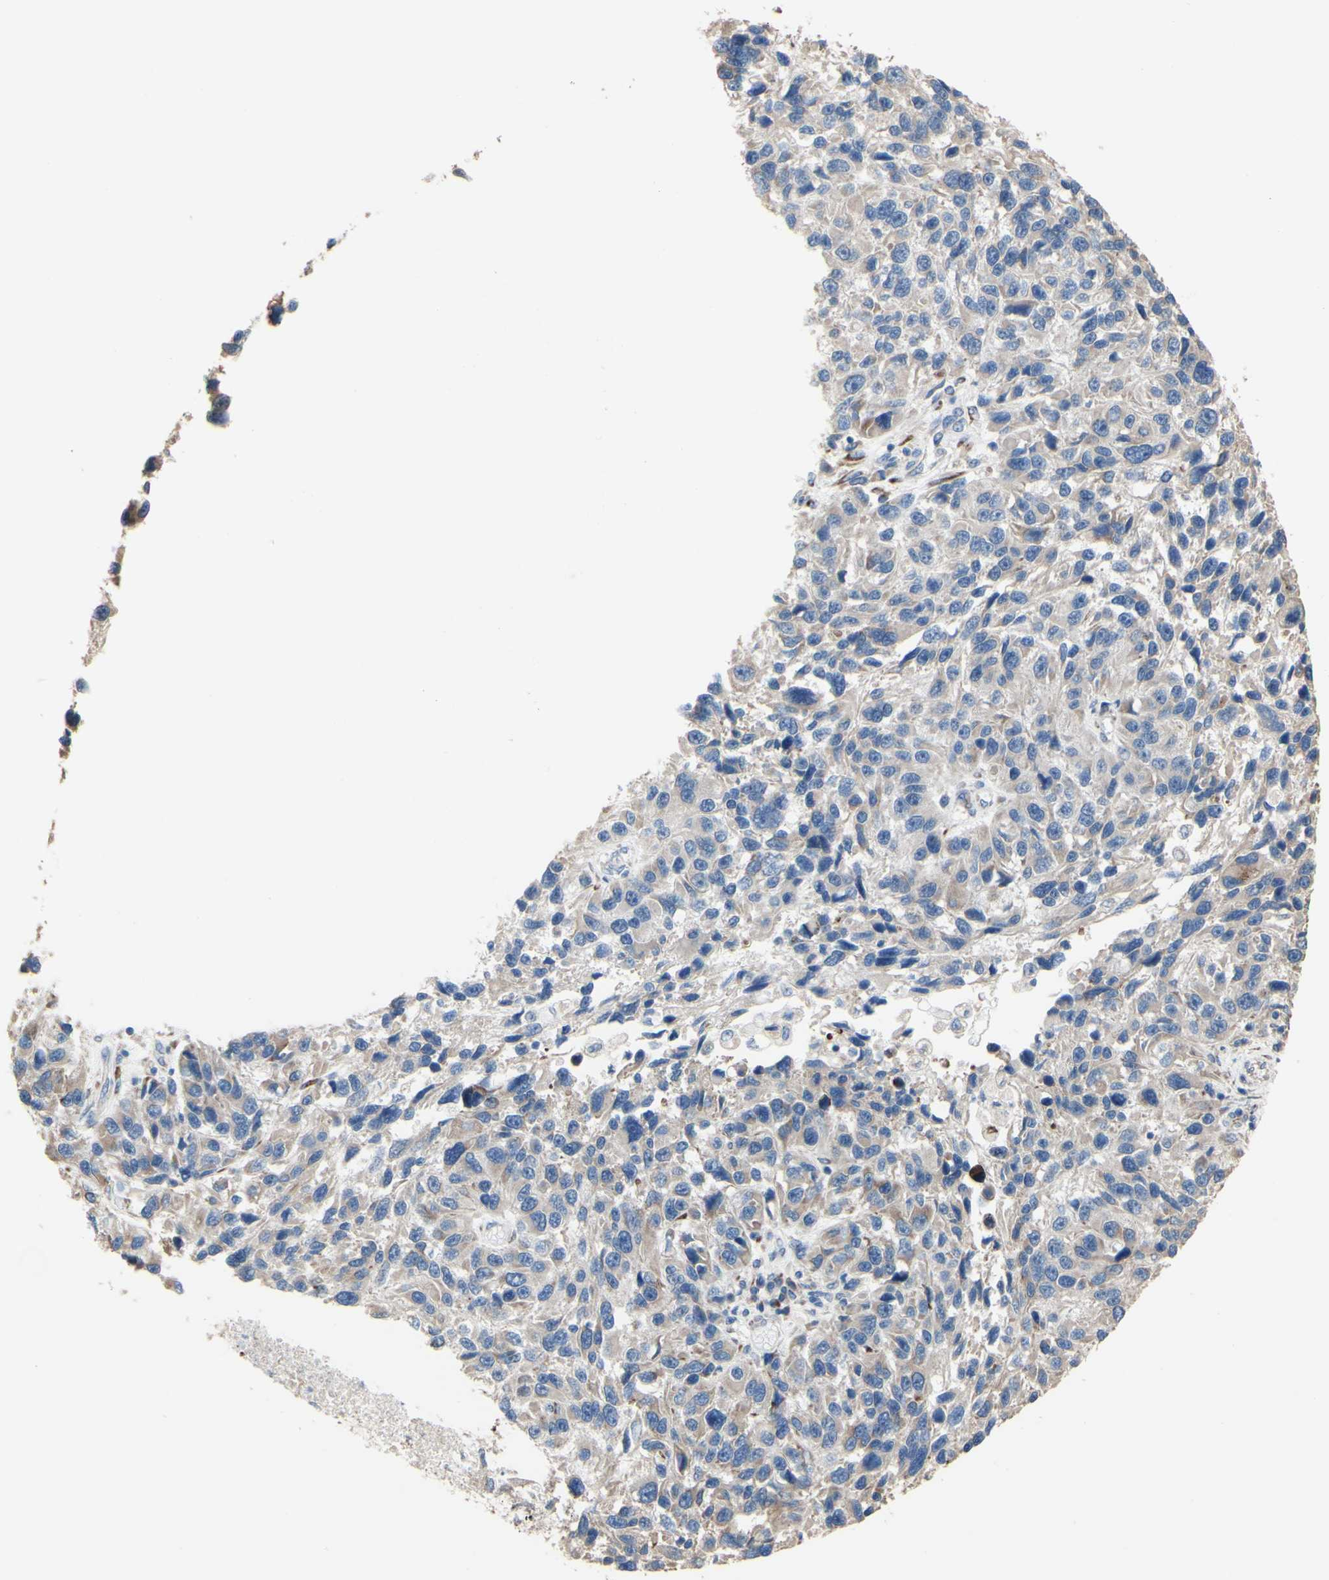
{"staining": {"intensity": "weak", "quantity": "25%-75%", "location": "cytoplasmic/membranous"}, "tissue": "melanoma", "cell_type": "Tumor cells", "image_type": "cancer", "snomed": [{"axis": "morphology", "description": "Malignant melanoma, NOS"}, {"axis": "topography", "description": "Skin"}], "caption": "The micrograph demonstrates a brown stain indicating the presence of a protein in the cytoplasmic/membranous of tumor cells in malignant melanoma.", "gene": "AGPAT5", "patient": {"sex": "male", "age": 53}}